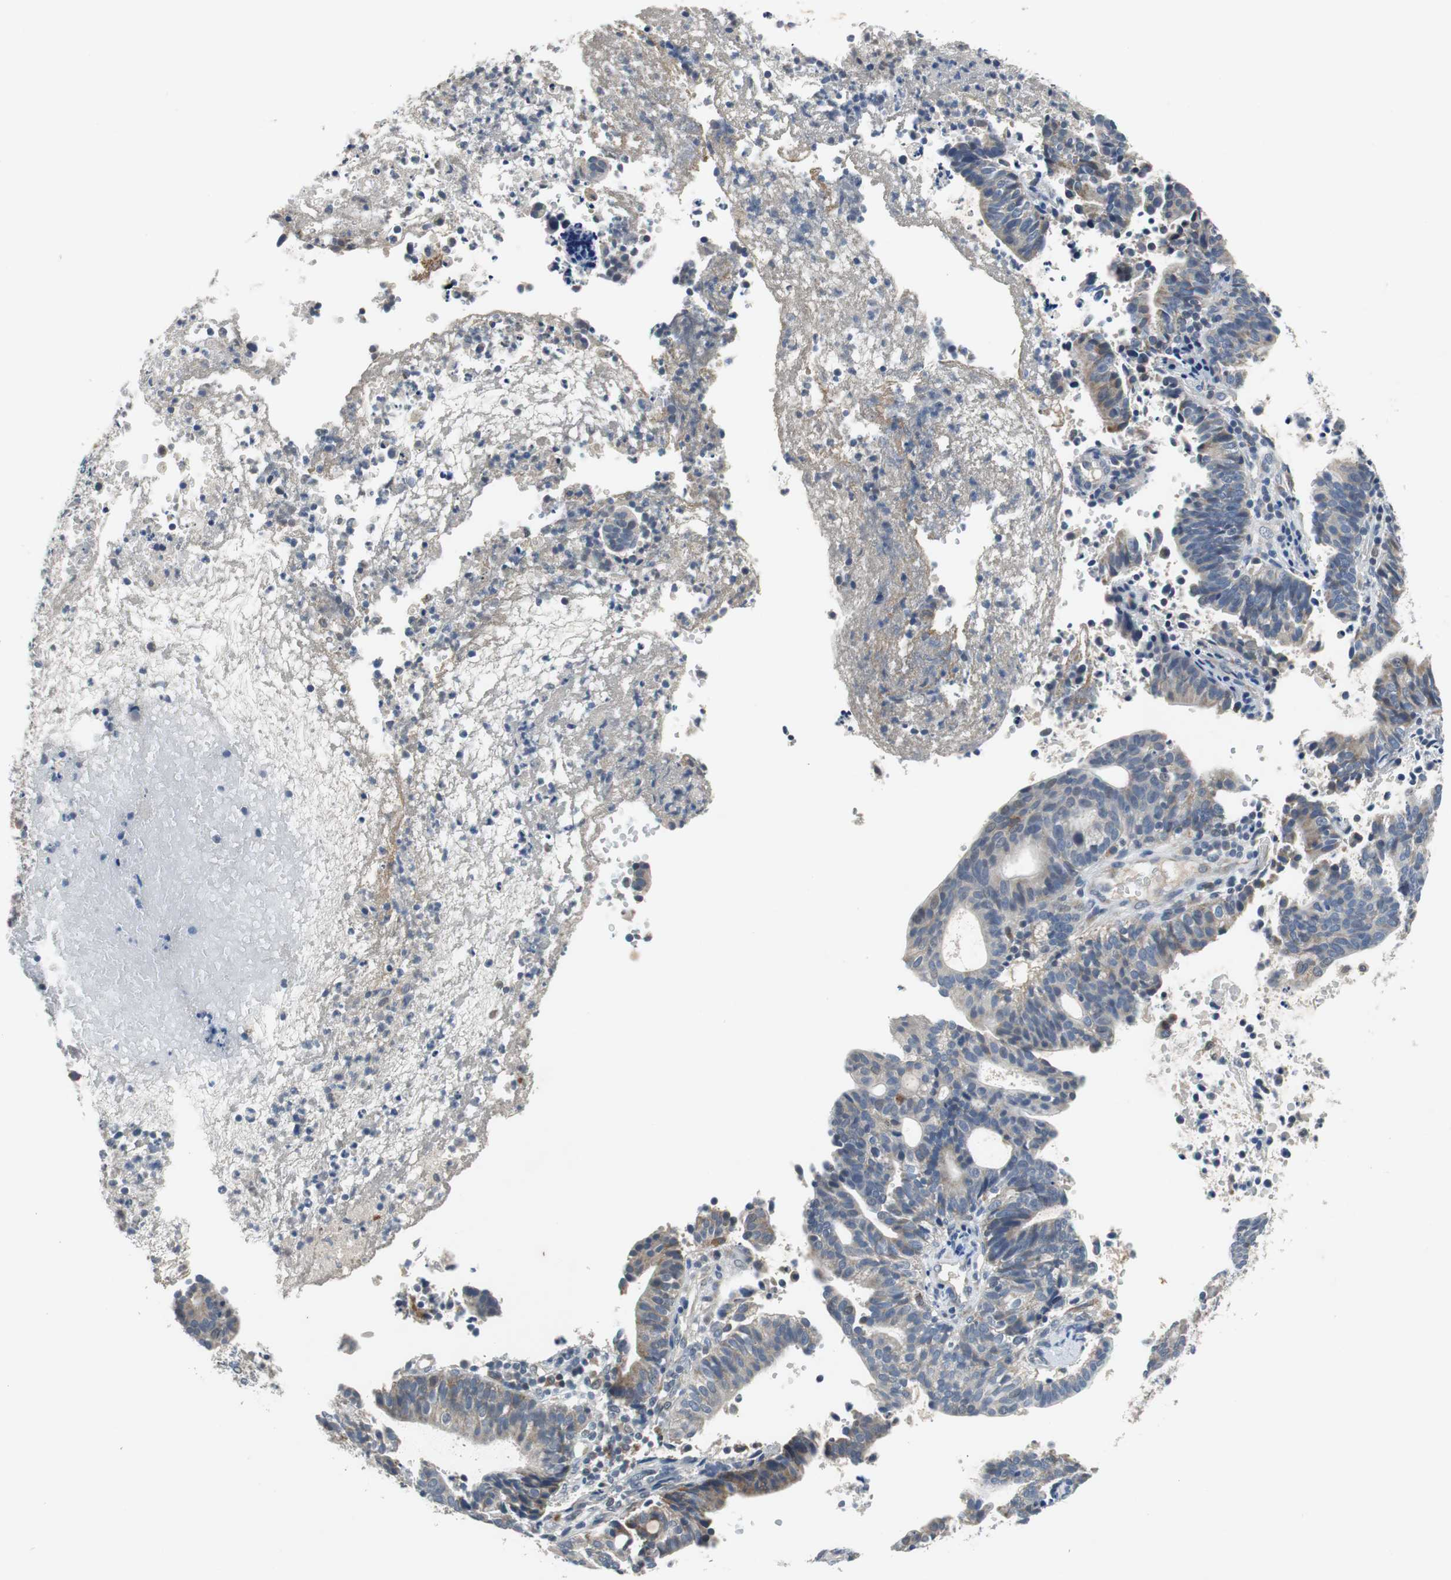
{"staining": {"intensity": "weak", "quantity": "<25%", "location": "cytoplasmic/membranous"}, "tissue": "endometrial cancer", "cell_type": "Tumor cells", "image_type": "cancer", "snomed": [{"axis": "morphology", "description": "Adenocarcinoma, NOS"}, {"axis": "topography", "description": "Uterus"}], "caption": "There is no significant staining in tumor cells of adenocarcinoma (endometrial).", "gene": "NLGN1", "patient": {"sex": "female", "age": 83}}